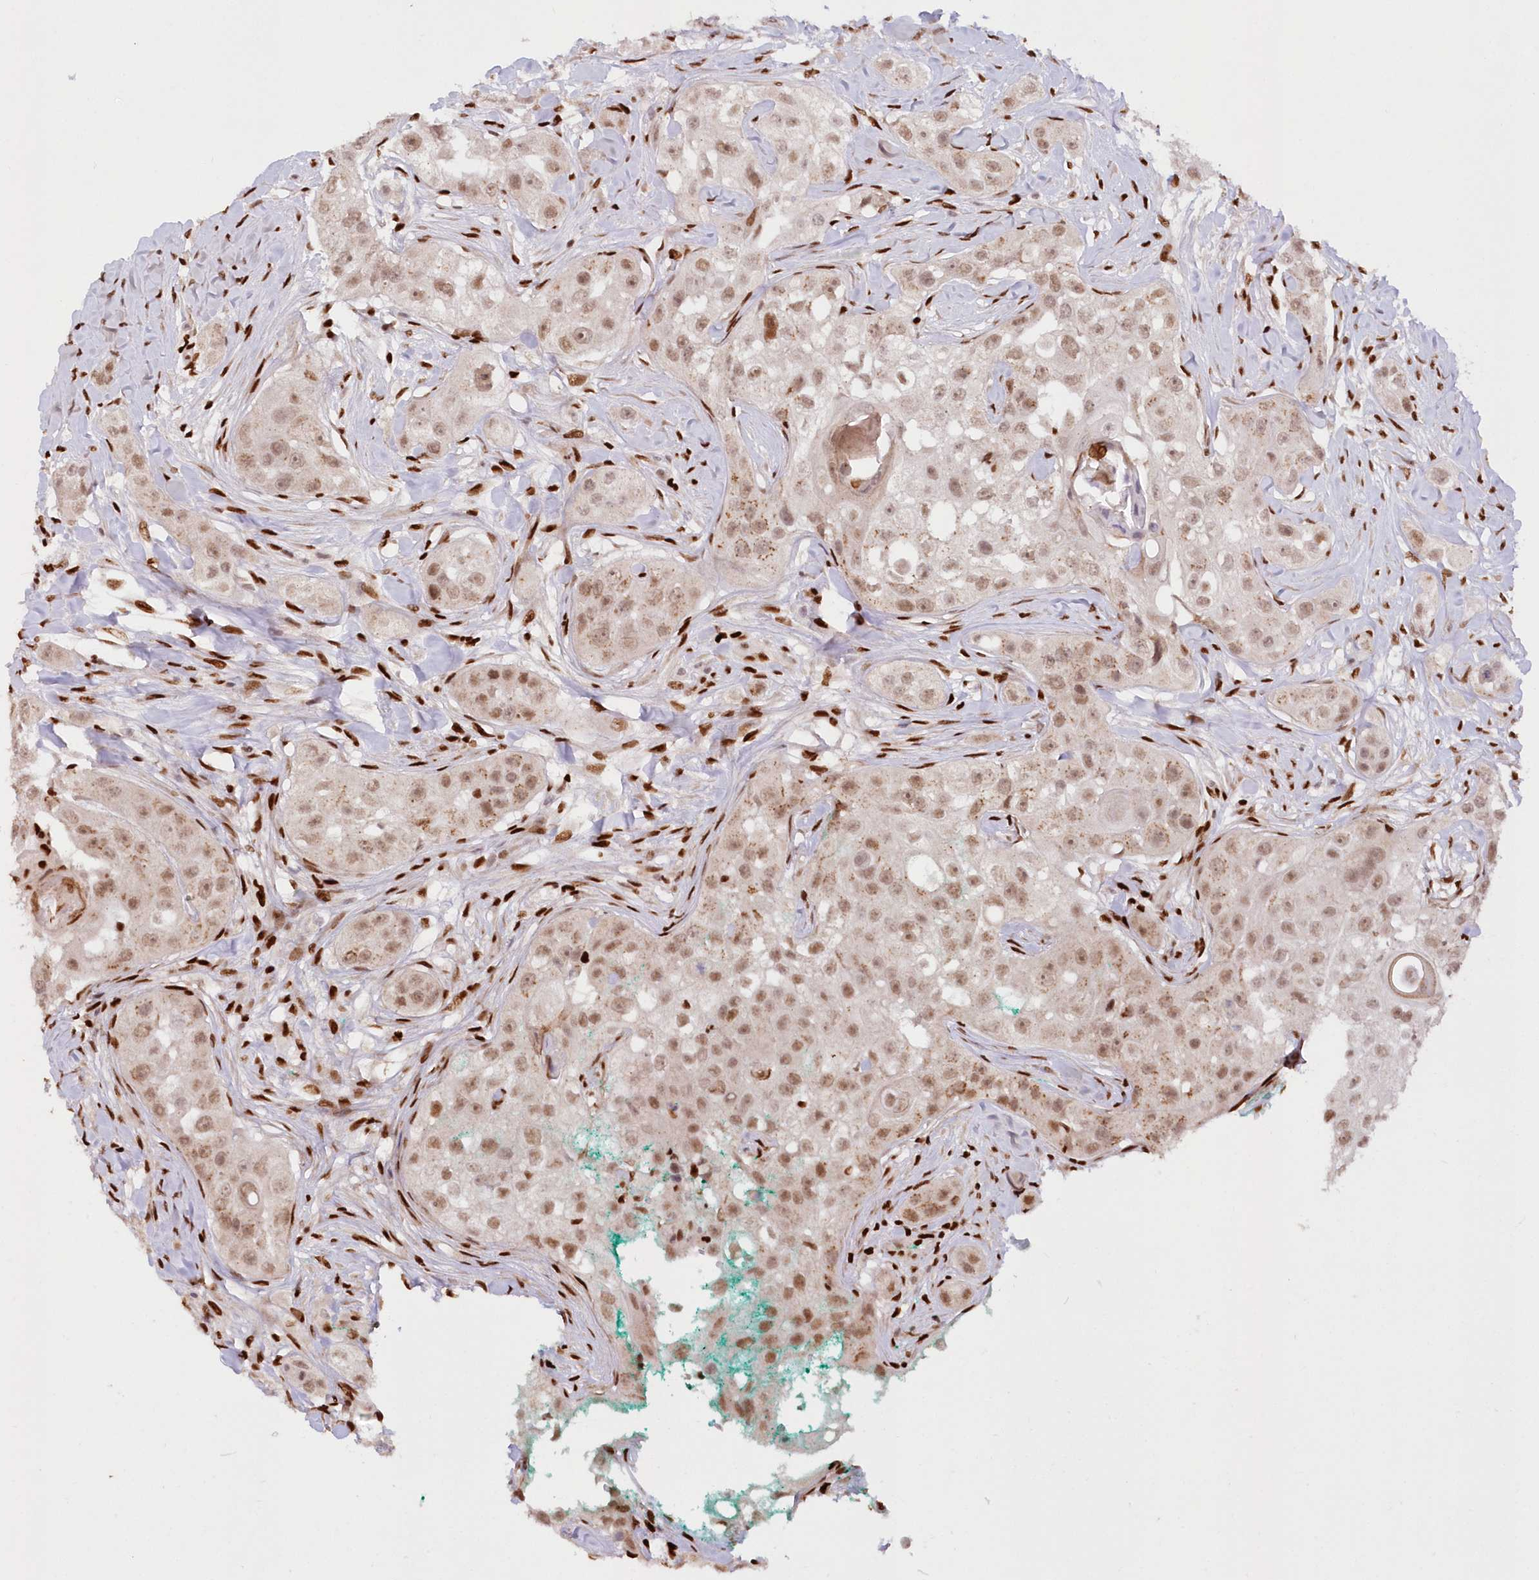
{"staining": {"intensity": "moderate", "quantity": ">75%", "location": "nuclear"}, "tissue": "head and neck cancer", "cell_type": "Tumor cells", "image_type": "cancer", "snomed": [{"axis": "morphology", "description": "Normal tissue, NOS"}, {"axis": "morphology", "description": "Squamous cell carcinoma, NOS"}, {"axis": "topography", "description": "Skeletal muscle"}, {"axis": "topography", "description": "Head-Neck"}], "caption": "This histopathology image demonstrates immunohistochemistry staining of human squamous cell carcinoma (head and neck), with medium moderate nuclear expression in about >75% of tumor cells.", "gene": "POLR2B", "patient": {"sex": "male", "age": 51}}